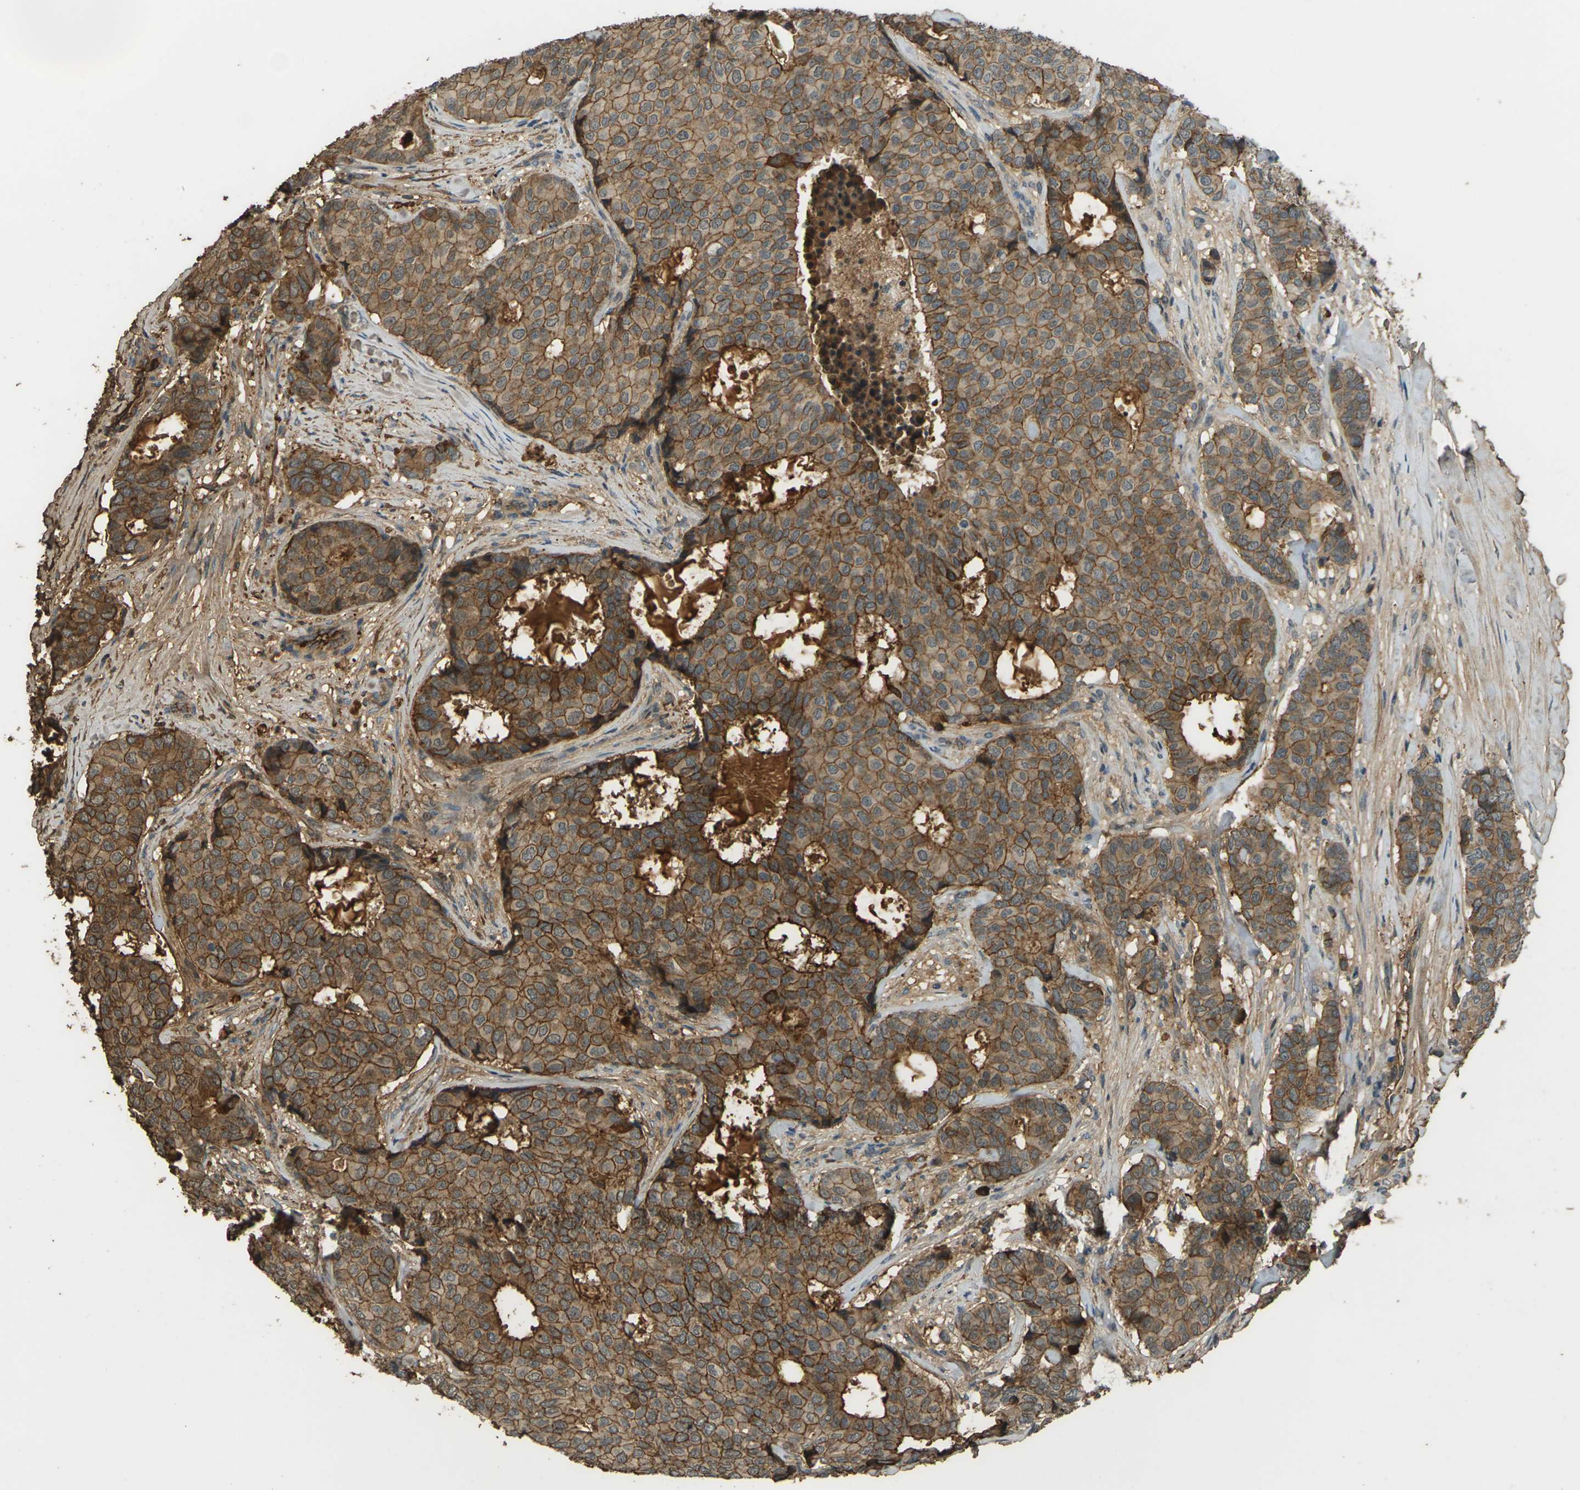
{"staining": {"intensity": "moderate", "quantity": ">75%", "location": "cytoplasmic/membranous"}, "tissue": "breast cancer", "cell_type": "Tumor cells", "image_type": "cancer", "snomed": [{"axis": "morphology", "description": "Duct carcinoma"}, {"axis": "topography", "description": "Breast"}], "caption": "An image showing moderate cytoplasmic/membranous expression in approximately >75% of tumor cells in breast invasive ductal carcinoma, as visualized by brown immunohistochemical staining.", "gene": "CYP1B1", "patient": {"sex": "female", "age": 75}}